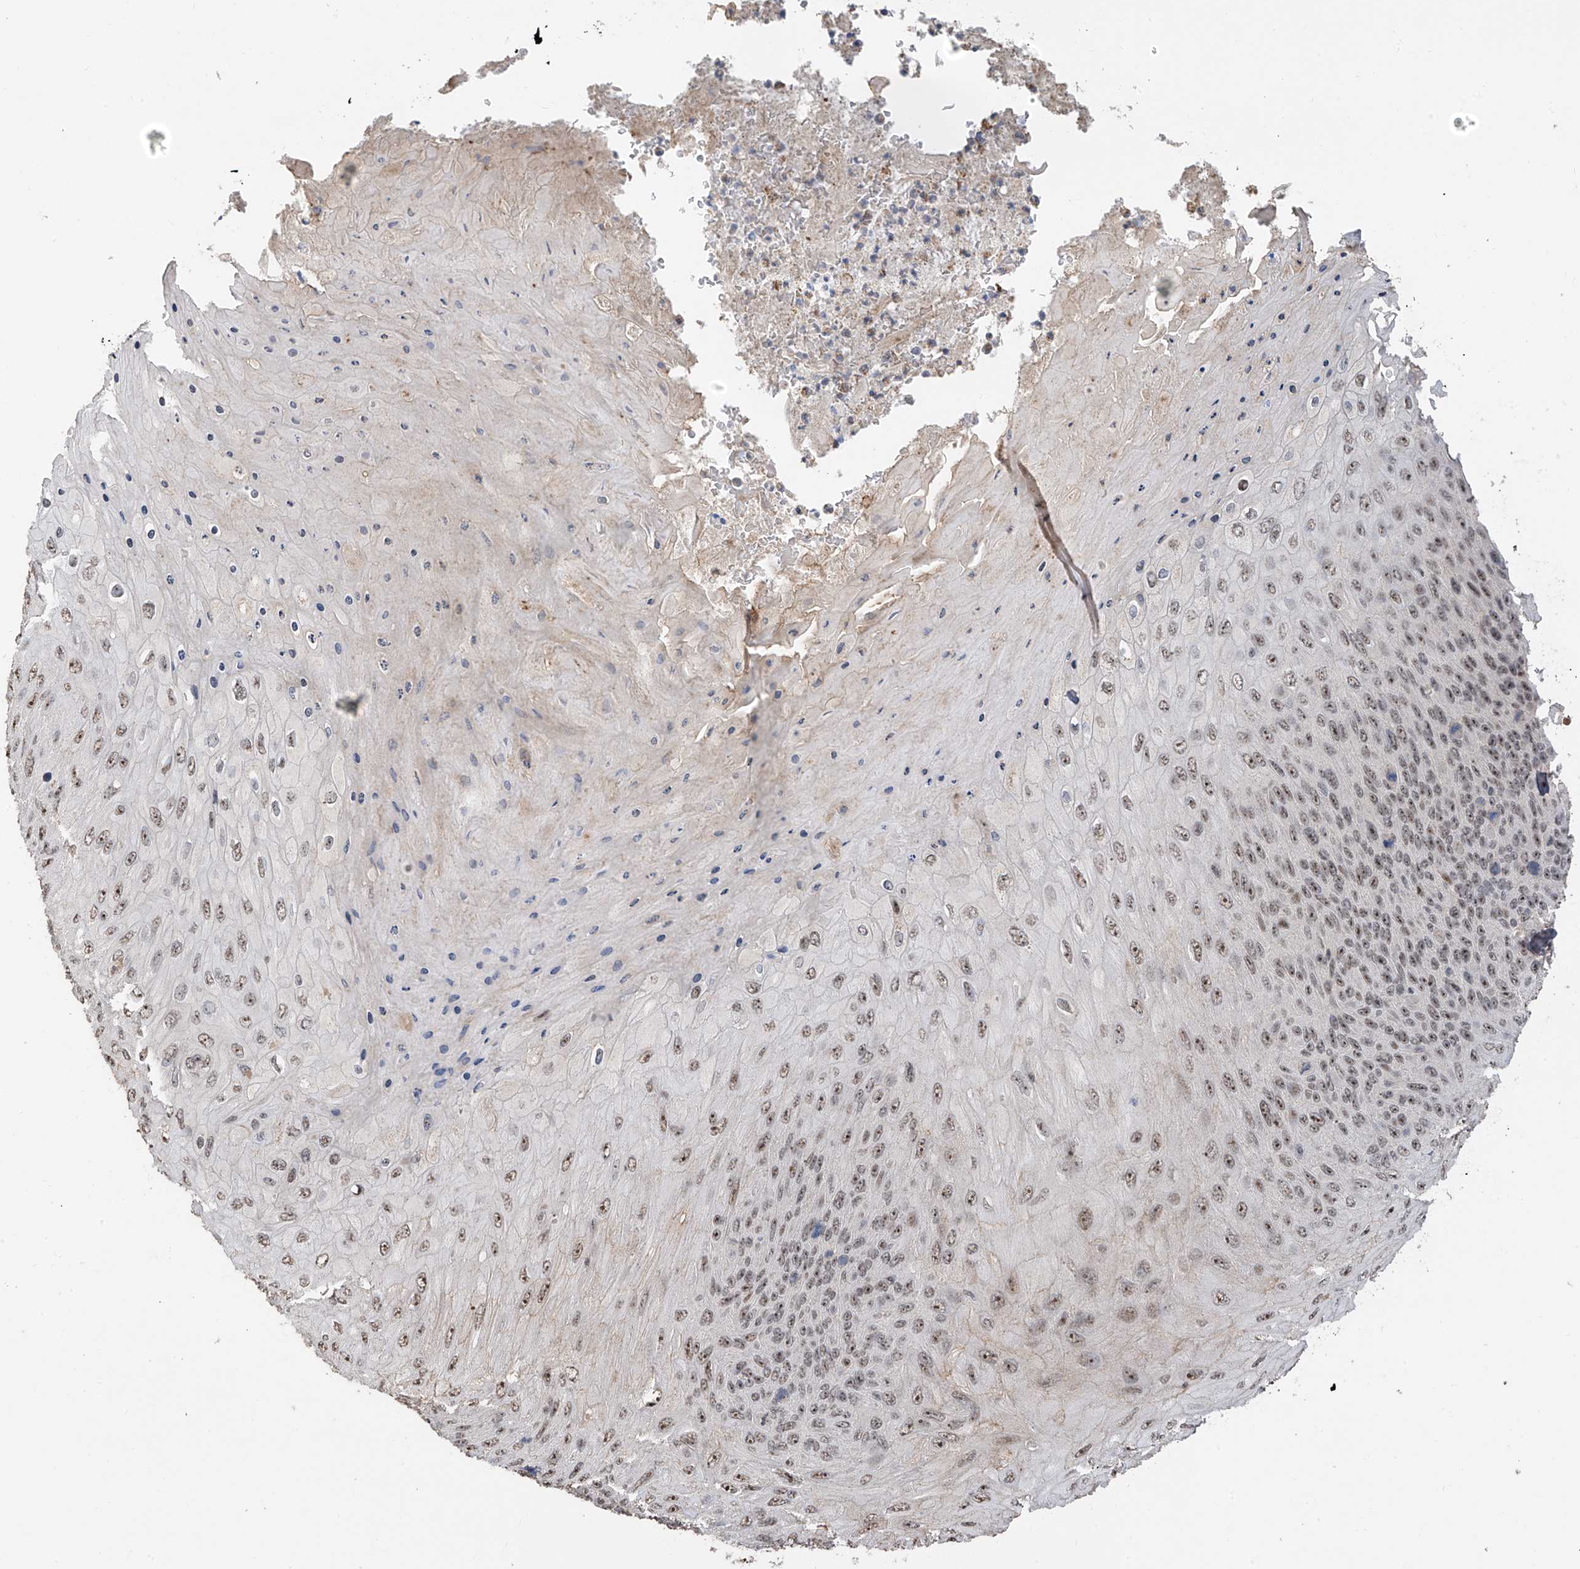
{"staining": {"intensity": "moderate", "quantity": ">75%", "location": "nuclear"}, "tissue": "skin cancer", "cell_type": "Tumor cells", "image_type": "cancer", "snomed": [{"axis": "morphology", "description": "Squamous cell carcinoma, NOS"}, {"axis": "topography", "description": "Skin"}], "caption": "IHC image of human skin cancer stained for a protein (brown), which displays medium levels of moderate nuclear staining in about >75% of tumor cells.", "gene": "C1orf131", "patient": {"sex": "female", "age": 88}}